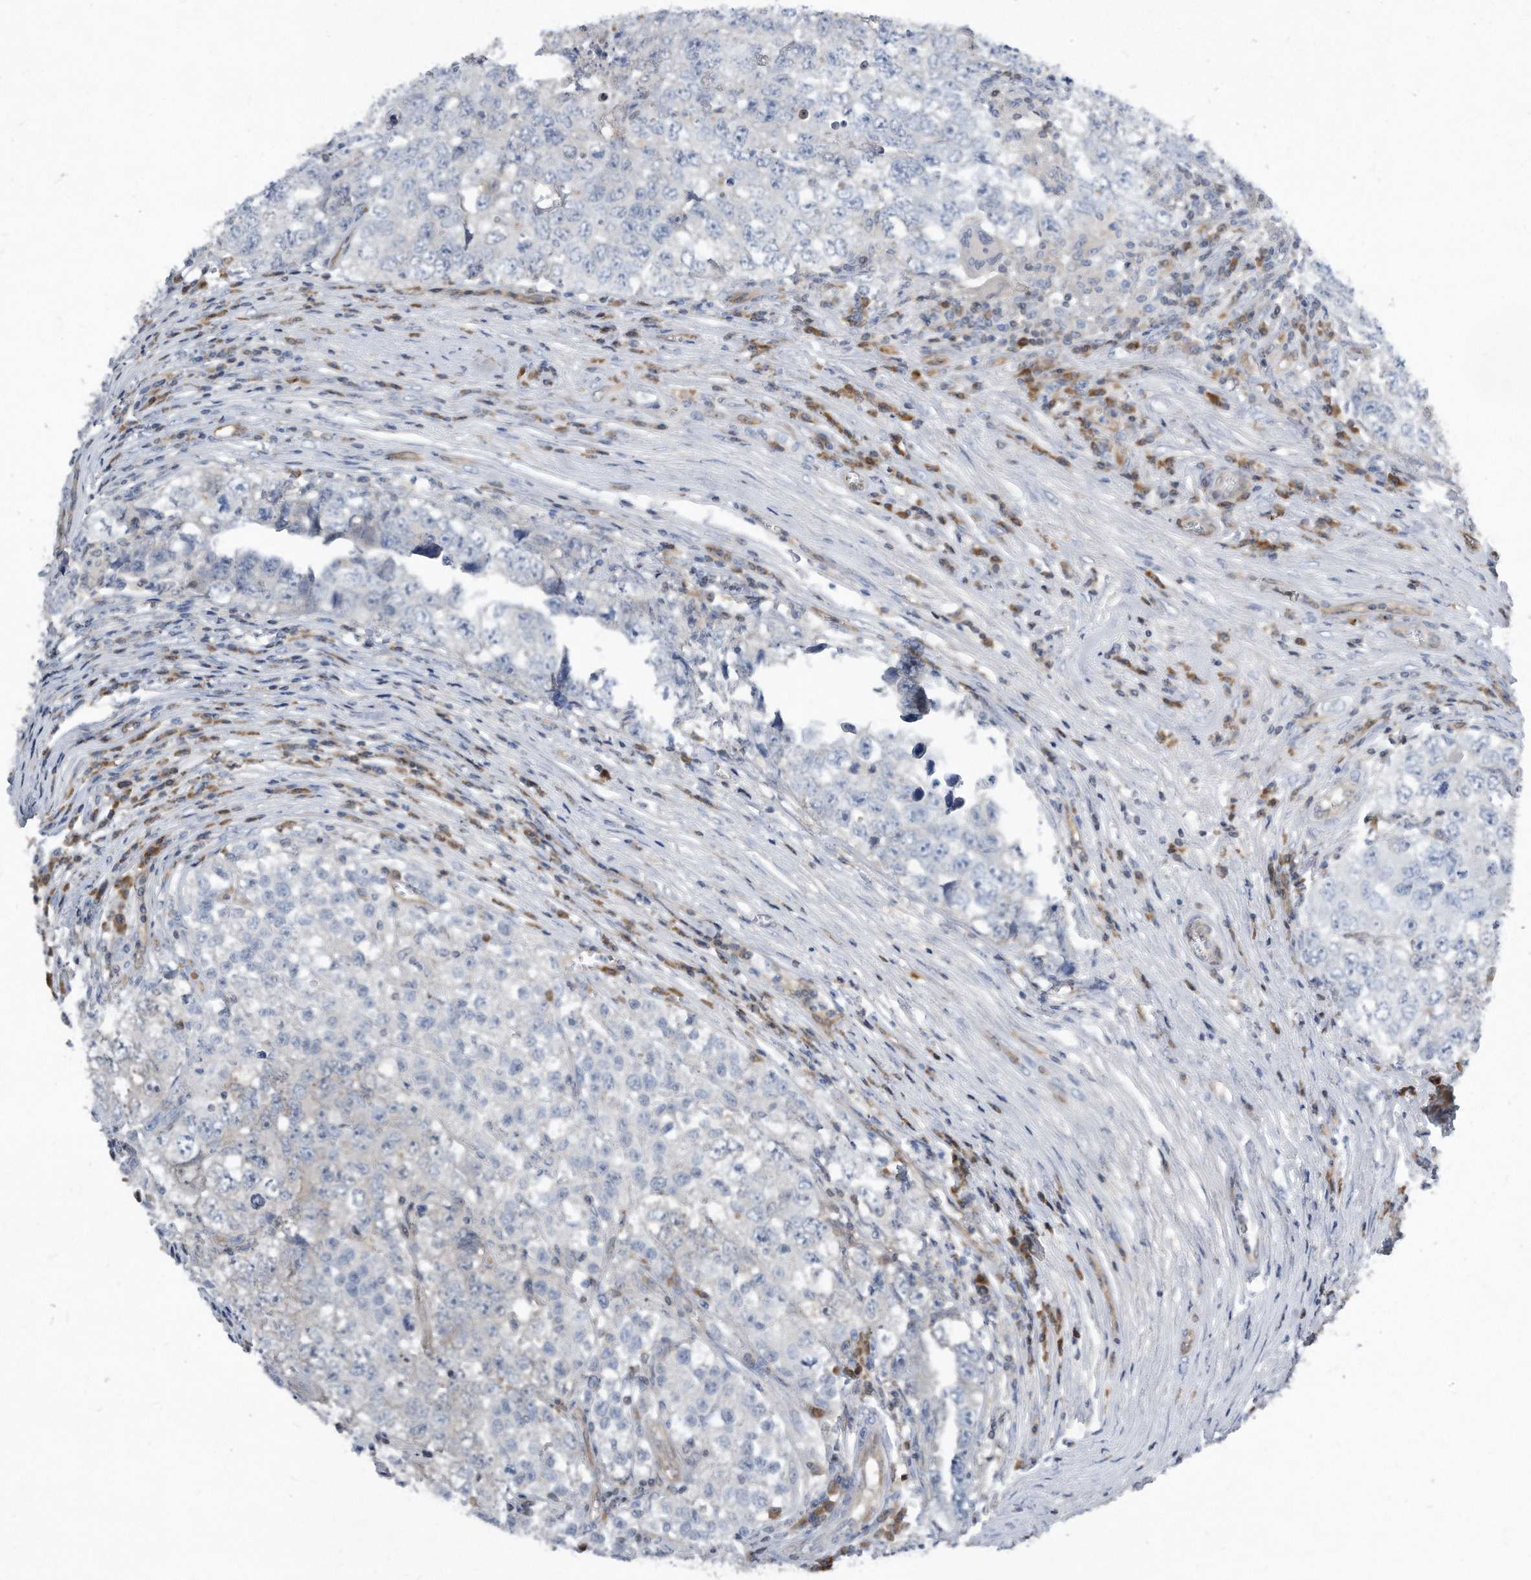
{"staining": {"intensity": "negative", "quantity": "none", "location": "none"}, "tissue": "testis cancer", "cell_type": "Tumor cells", "image_type": "cancer", "snomed": [{"axis": "morphology", "description": "Seminoma, NOS"}, {"axis": "morphology", "description": "Carcinoma, Embryonal, NOS"}, {"axis": "topography", "description": "Testis"}], "caption": "Protein analysis of testis cancer exhibits no significant staining in tumor cells.", "gene": "MAP2K6", "patient": {"sex": "male", "age": 43}}